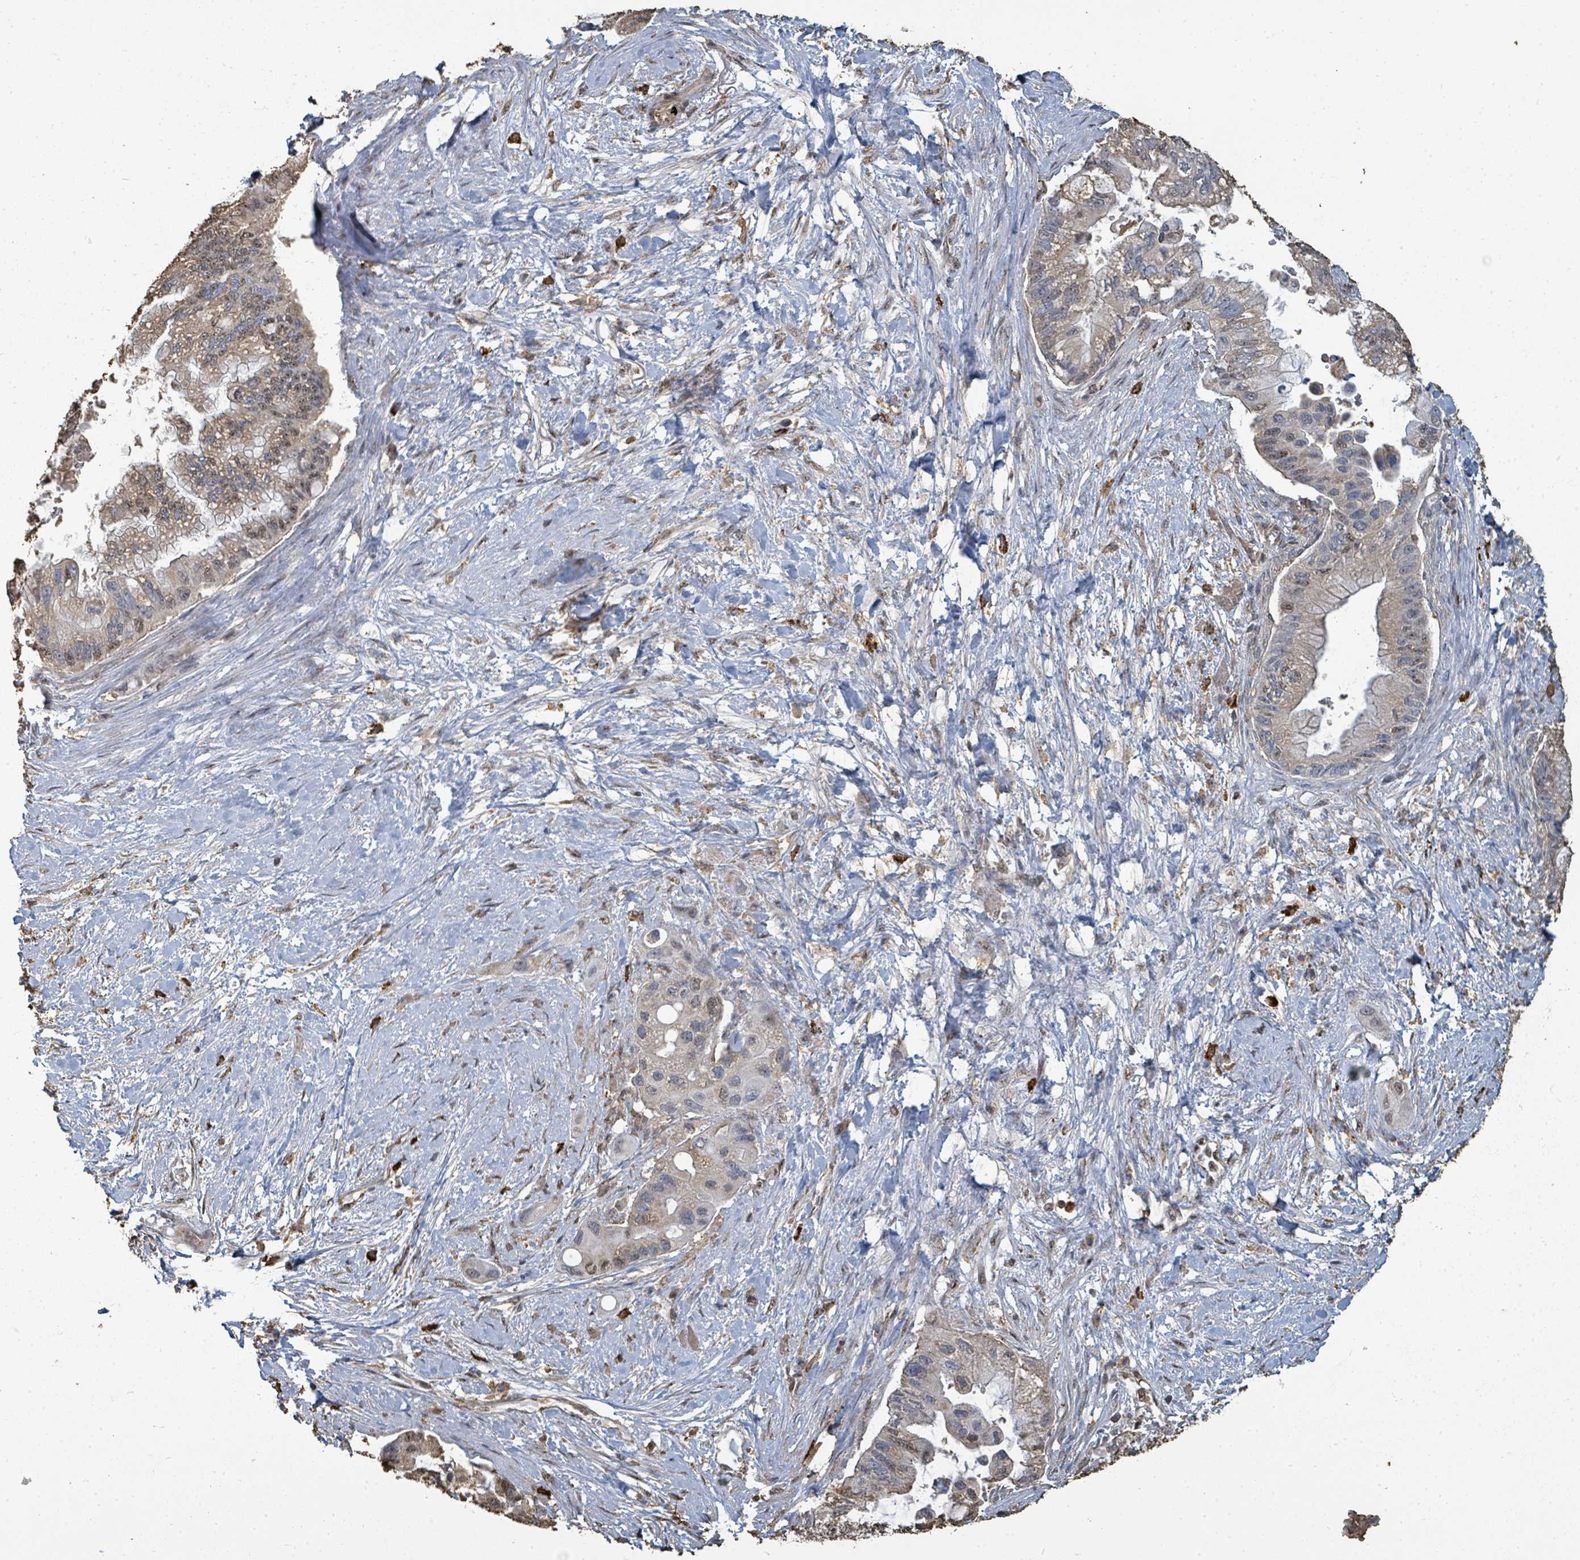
{"staining": {"intensity": "weak", "quantity": "25%-75%", "location": "cytoplasmic/membranous"}, "tissue": "pancreatic cancer", "cell_type": "Tumor cells", "image_type": "cancer", "snomed": [{"axis": "morphology", "description": "Adenocarcinoma, NOS"}, {"axis": "topography", "description": "Pancreas"}], "caption": "Brown immunohistochemical staining in pancreatic cancer (adenocarcinoma) shows weak cytoplasmic/membranous positivity in approximately 25%-75% of tumor cells.", "gene": "C6orf52", "patient": {"sex": "male", "age": 57}}